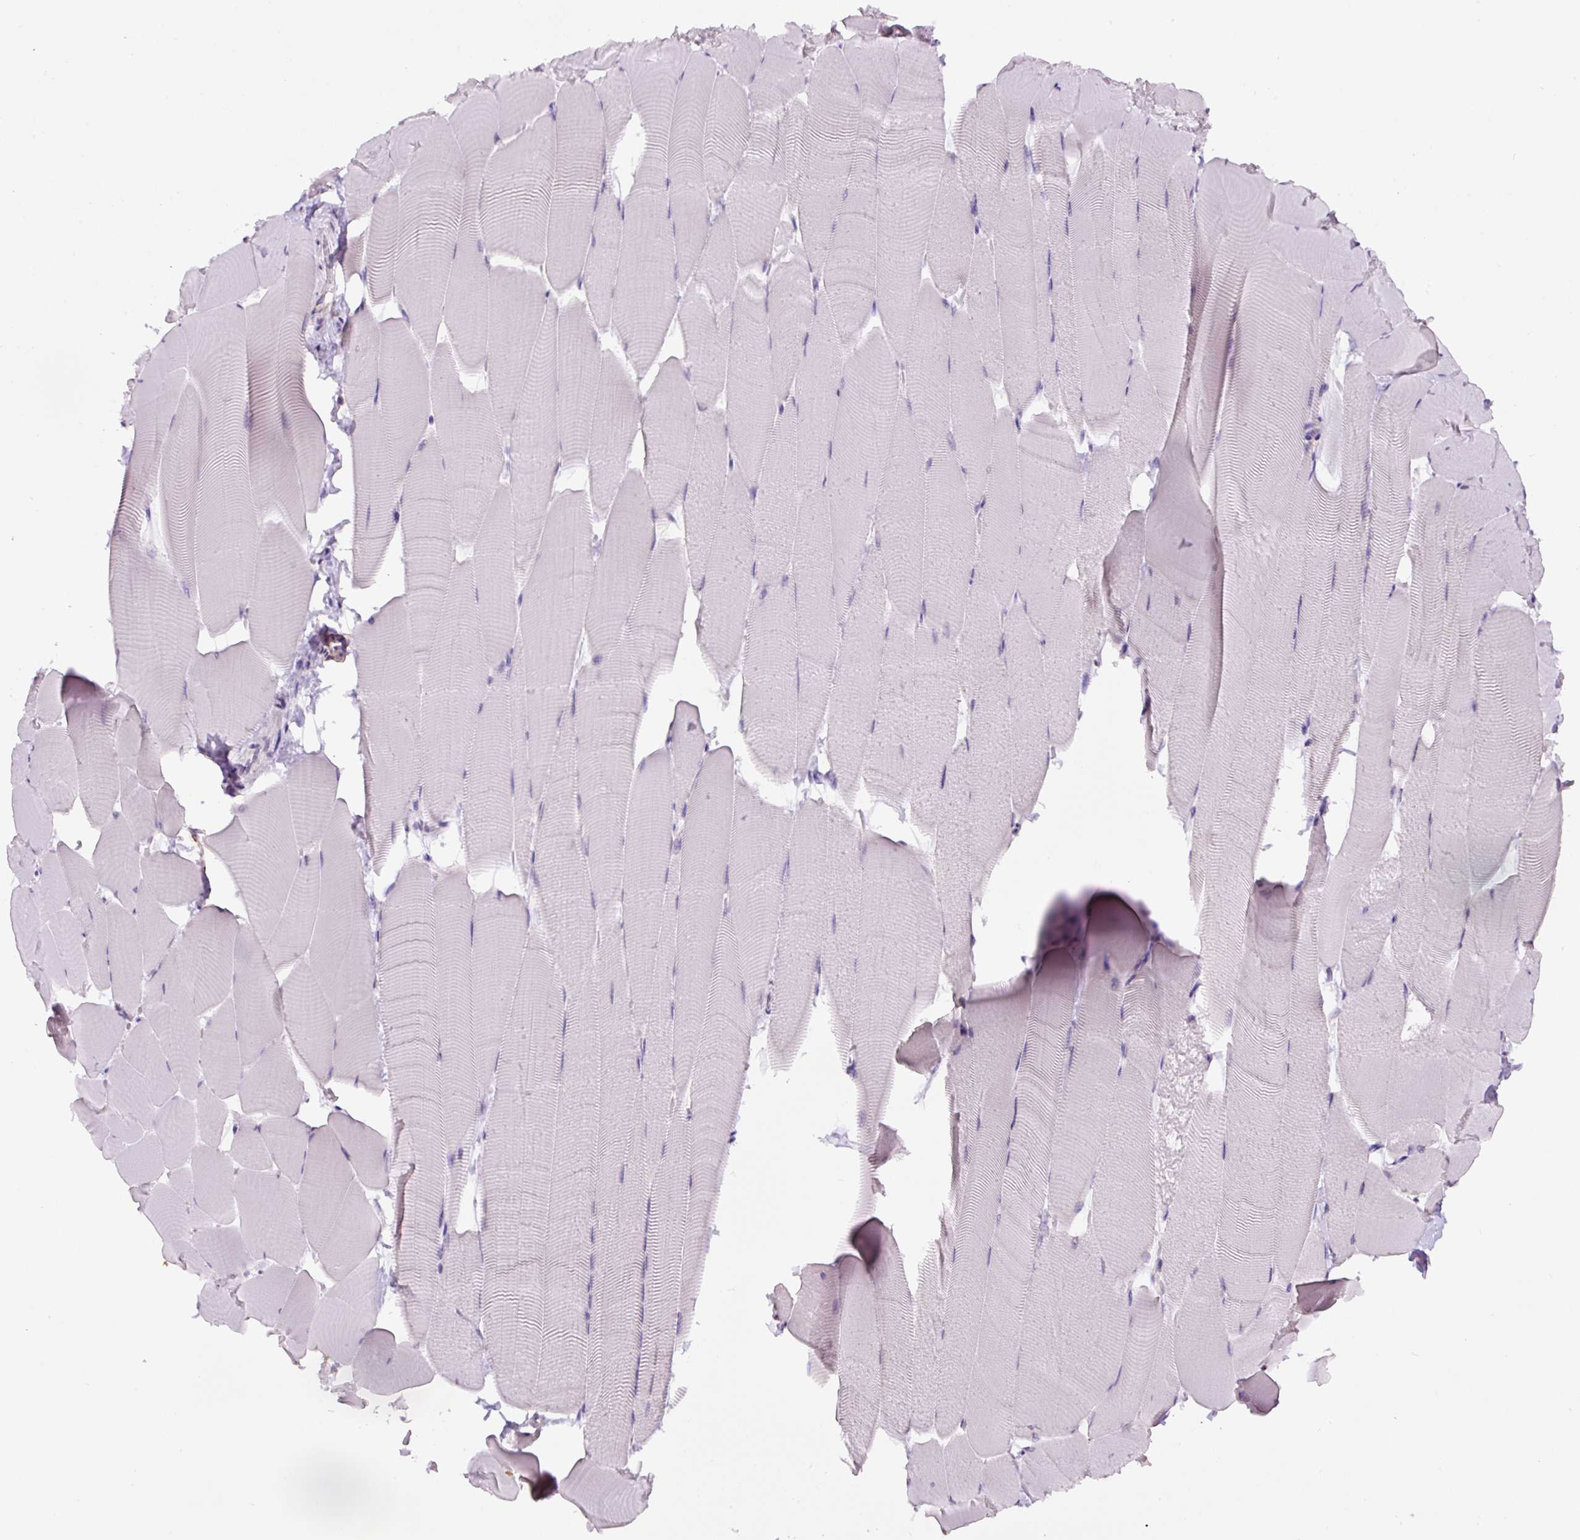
{"staining": {"intensity": "negative", "quantity": "none", "location": "none"}, "tissue": "skeletal muscle", "cell_type": "Myocytes", "image_type": "normal", "snomed": [{"axis": "morphology", "description": "Normal tissue, NOS"}, {"axis": "topography", "description": "Skeletal muscle"}], "caption": "Immunohistochemistry histopathology image of unremarkable skeletal muscle: skeletal muscle stained with DAB (3,3'-diaminobenzidine) exhibits no significant protein staining in myocytes. The staining was performed using DAB to visualize the protein expression in brown, while the nuclei were stained in blue with hematoxylin (Magnification: 20x).", "gene": "RPS23", "patient": {"sex": "male", "age": 25}}